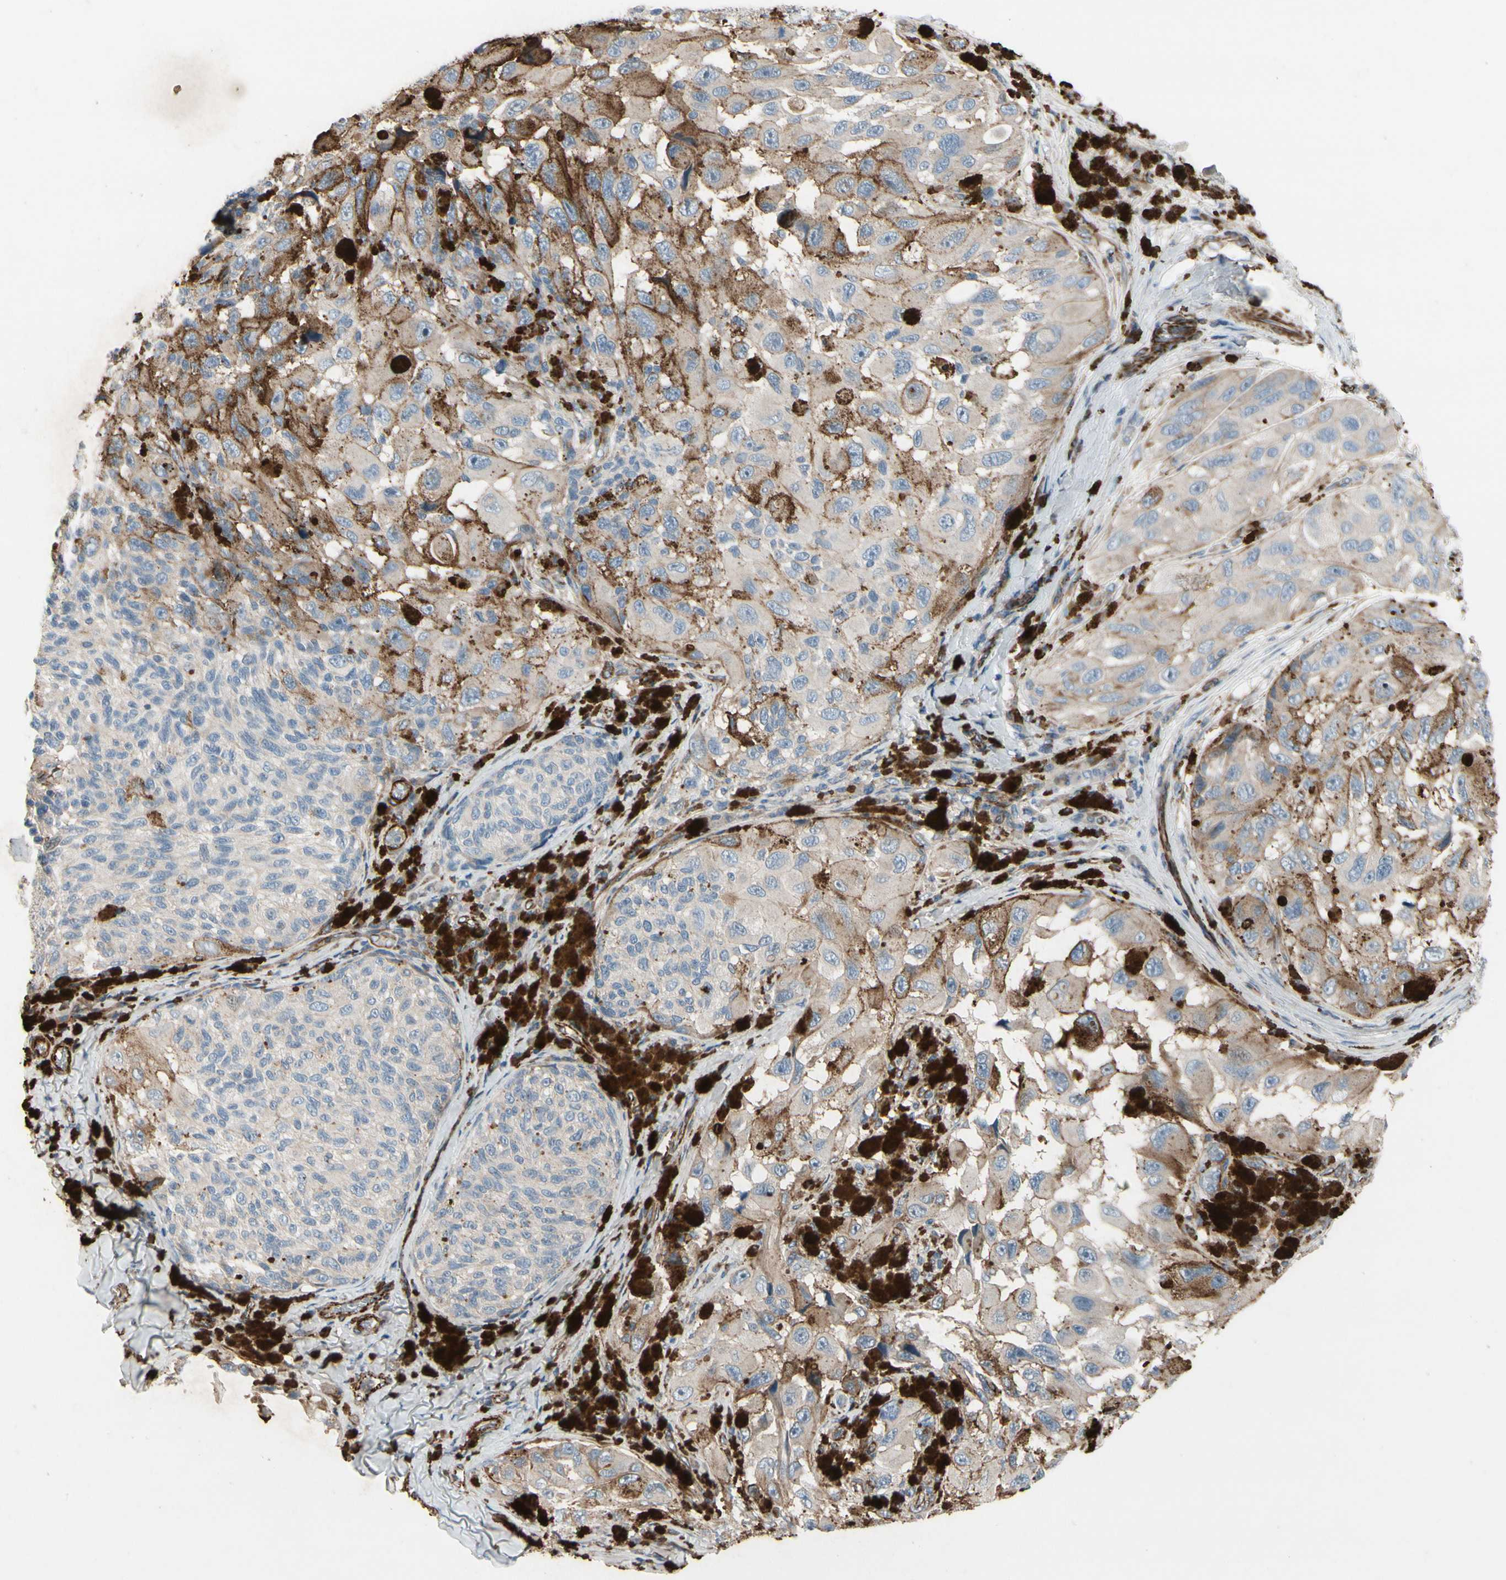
{"staining": {"intensity": "weak", "quantity": "25%-75%", "location": "cytoplasmic/membranous"}, "tissue": "melanoma", "cell_type": "Tumor cells", "image_type": "cancer", "snomed": [{"axis": "morphology", "description": "Malignant melanoma, NOS"}, {"axis": "topography", "description": "Skin"}], "caption": "This photomicrograph reveals IHC staining of human melanoma, with low weak cytoplasmic/membranous positivity in about 25%-75% of tumor cells.", "gene": "TPM1", "patient": {"sex": "female", "age": 73}}